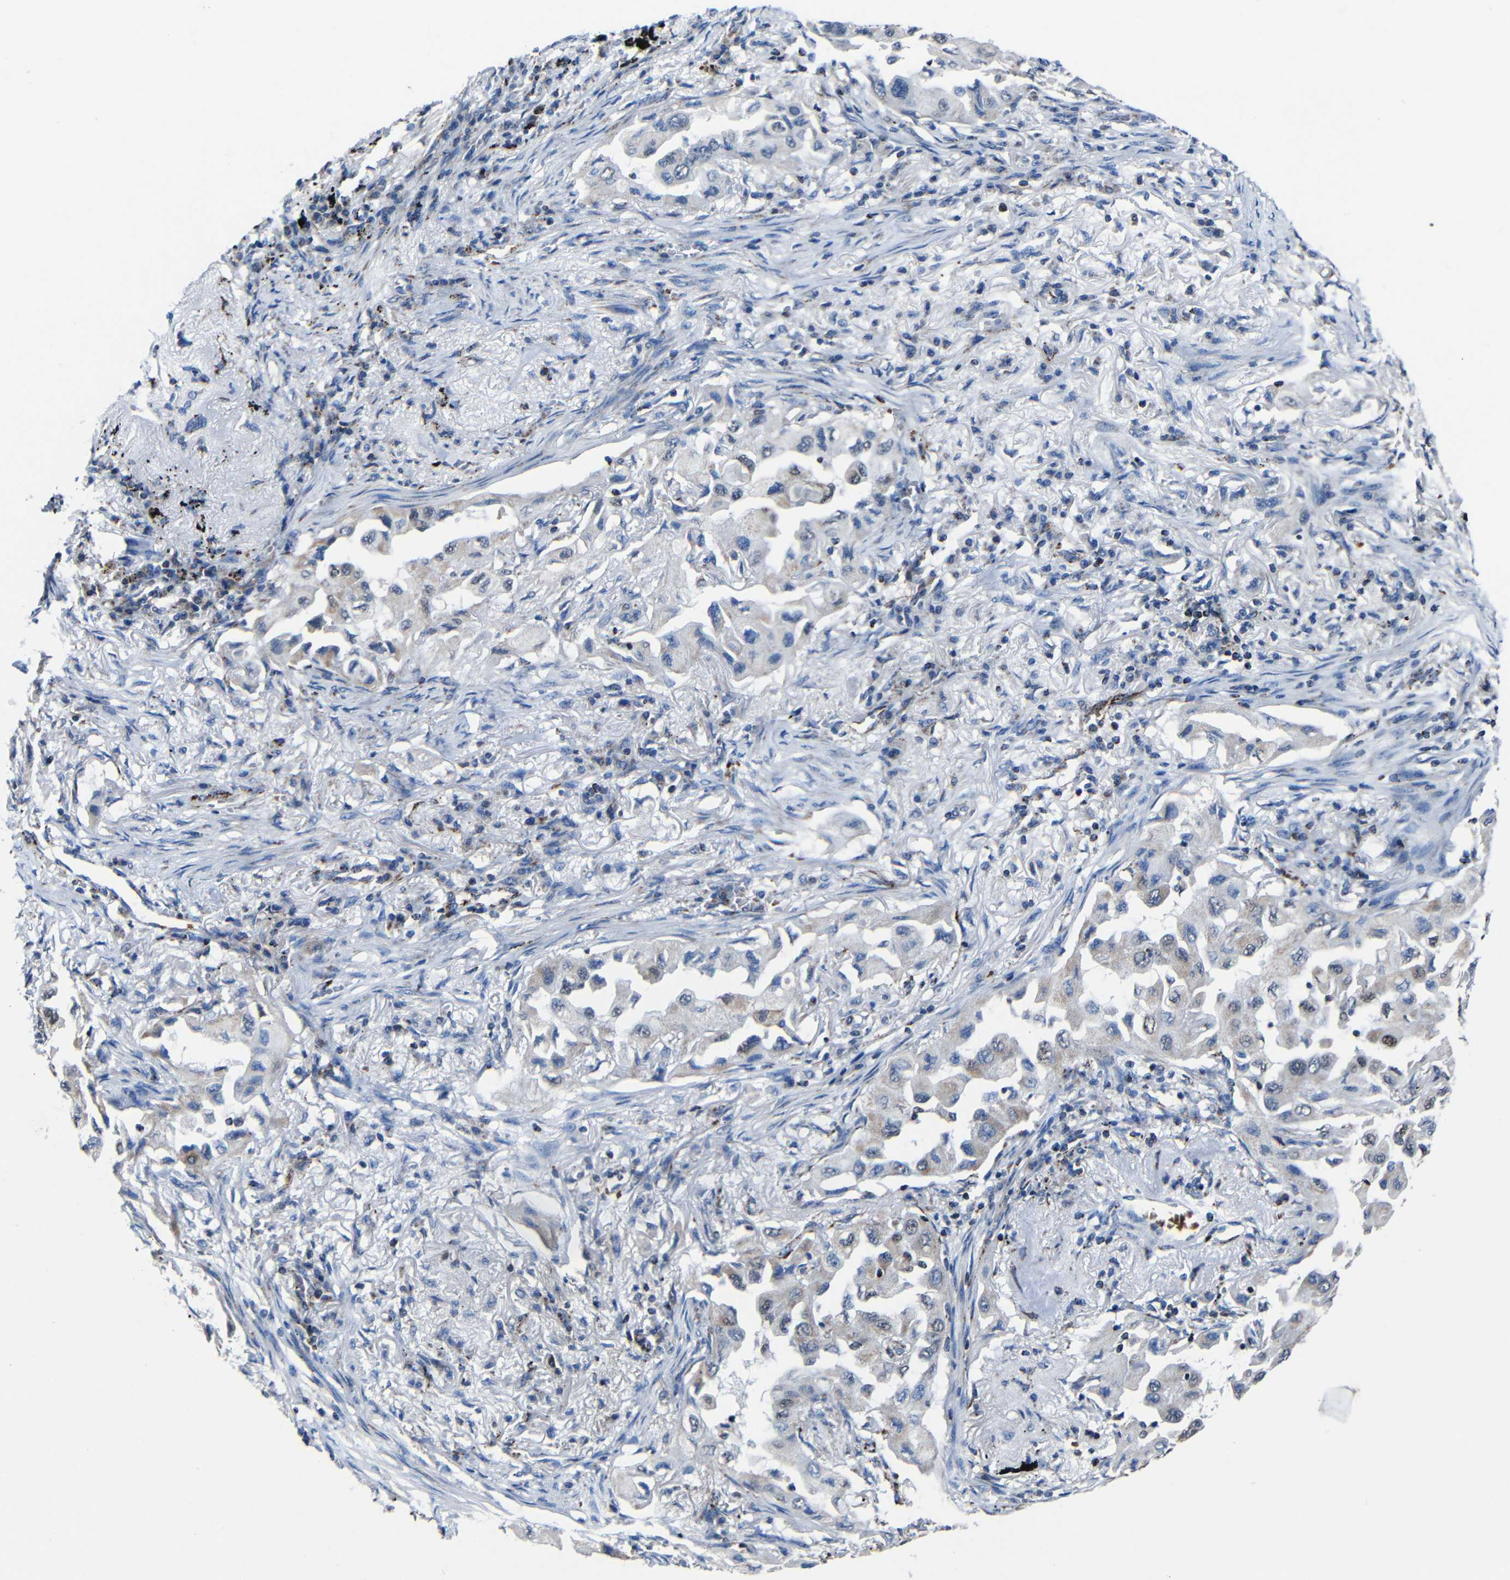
{"staining": {"intensity": "negative", "quantity": "none", "location": "none"}, "tissue": "lung cancer", "cell_type": "Tumor cells", "image_type": "cancer", "snomed": [{"axis": "morphology", "description": "Adenocarcinoma, NOS"}, {"axis": "topography", "description": "Lung"}], "caption": "Tumor cells show no significant protein expression in adenocarcinoma (lung). (DAB immunohistochemistry (IHC), high magnification).", "gene": "CA5B", "patient": {"sex": "female", "age": 65}}